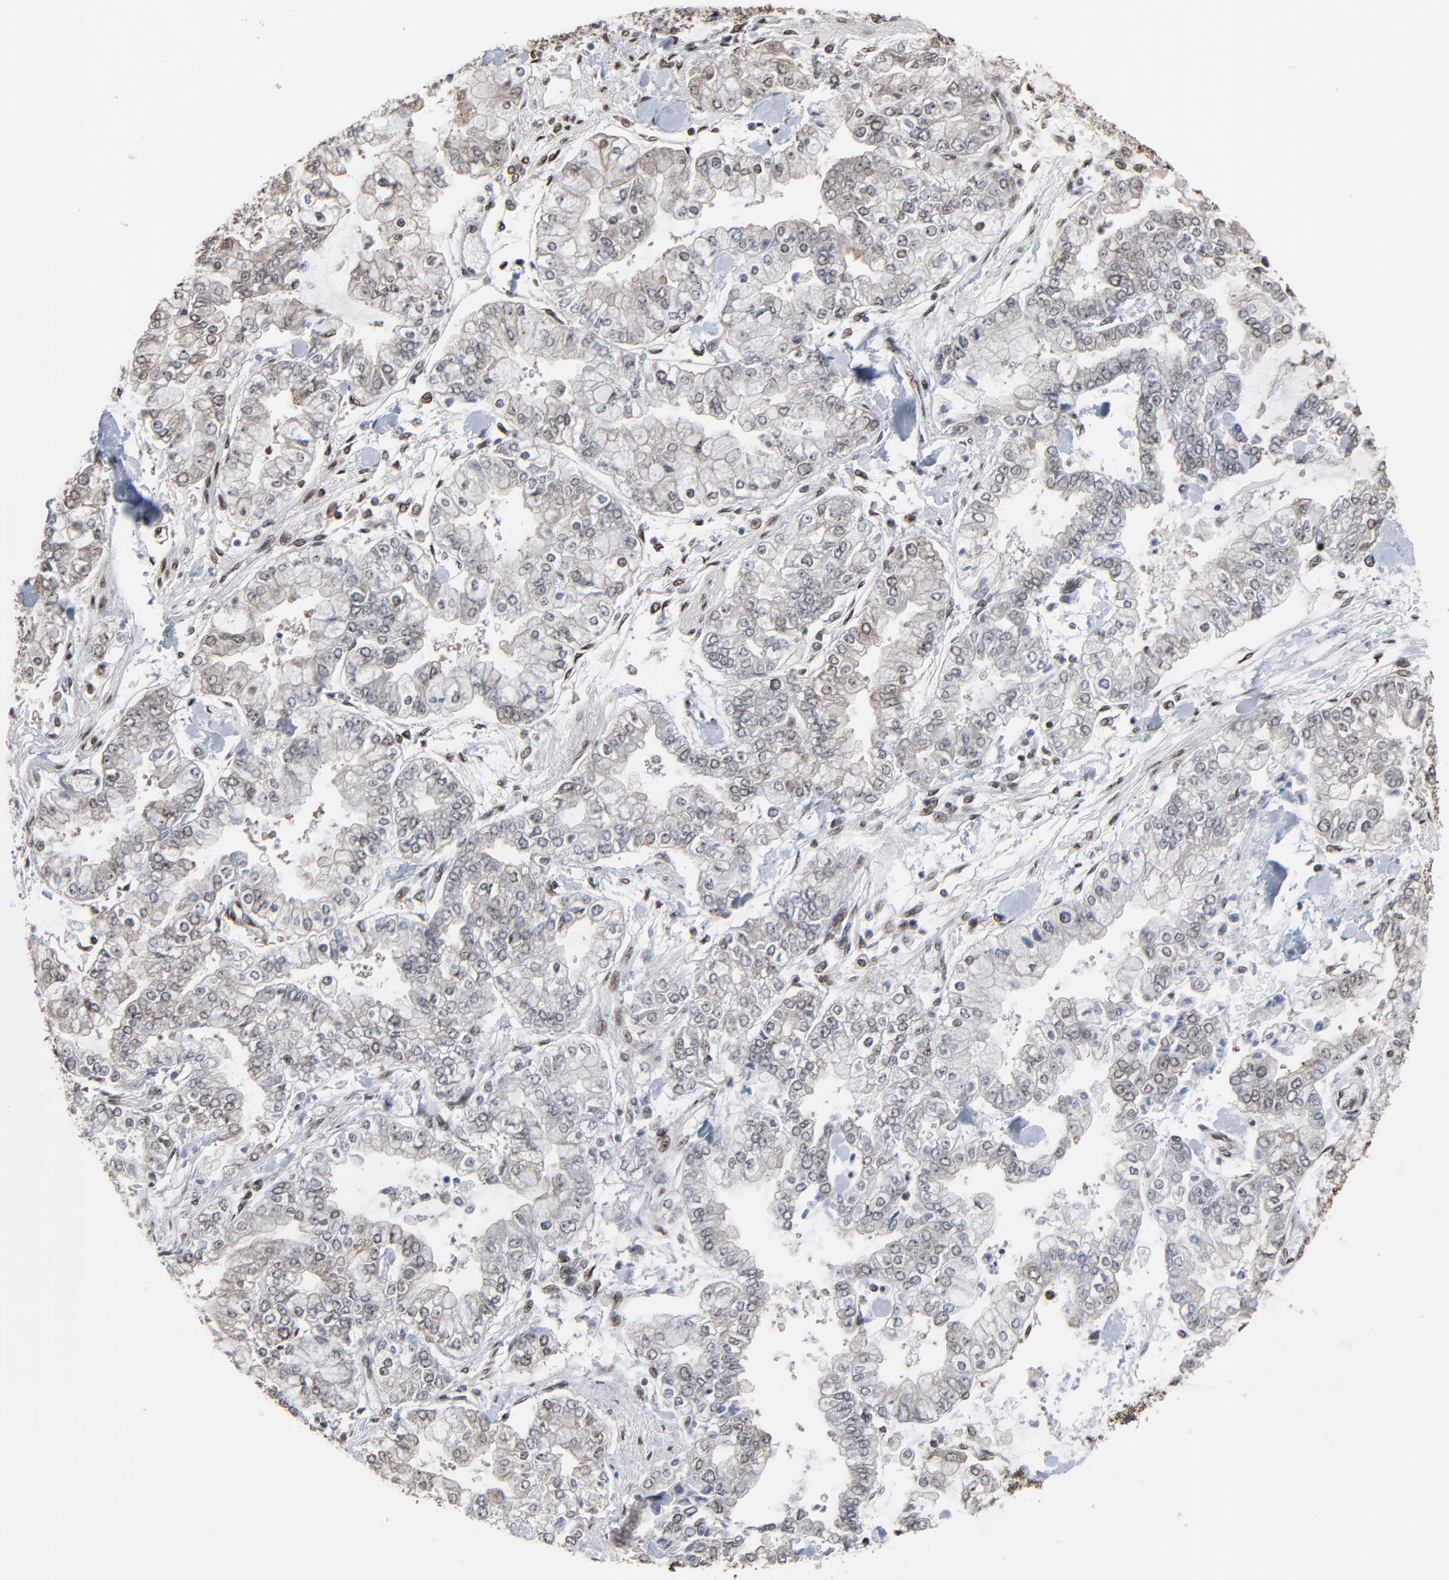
{"staining": {"intensity": "moderate", "quantity": "<25%", "location": "cytoplasmic/membranous,nuclear"}, "tissue": "stomach cancer", "cell_type": "Tumor cells", "image_type": "cancer", "snomed": [{"axis": "morphology", "description": "Normal tissue, NOS"}, {"axis": "morphology", "description": "Adenocarcinoma, NOS"}, {"axis": "topography", "description": "Stomach, upper"}, {"axis": "topography", "description": "Stomach"}], "caption": "Brown immunohistochemical staining in human adenocarcinoma (stomach) exhibits moderate cytoplasmic/membranous and nuclear expression in approximately <25% of tumor cells. The protein is stained brown, and the nuclei are stained in blue (DAB IHC with brightfield microscopy, high magnification).", "gene": "MEIS2", "patient": {"sex": "male", "age": 76}}